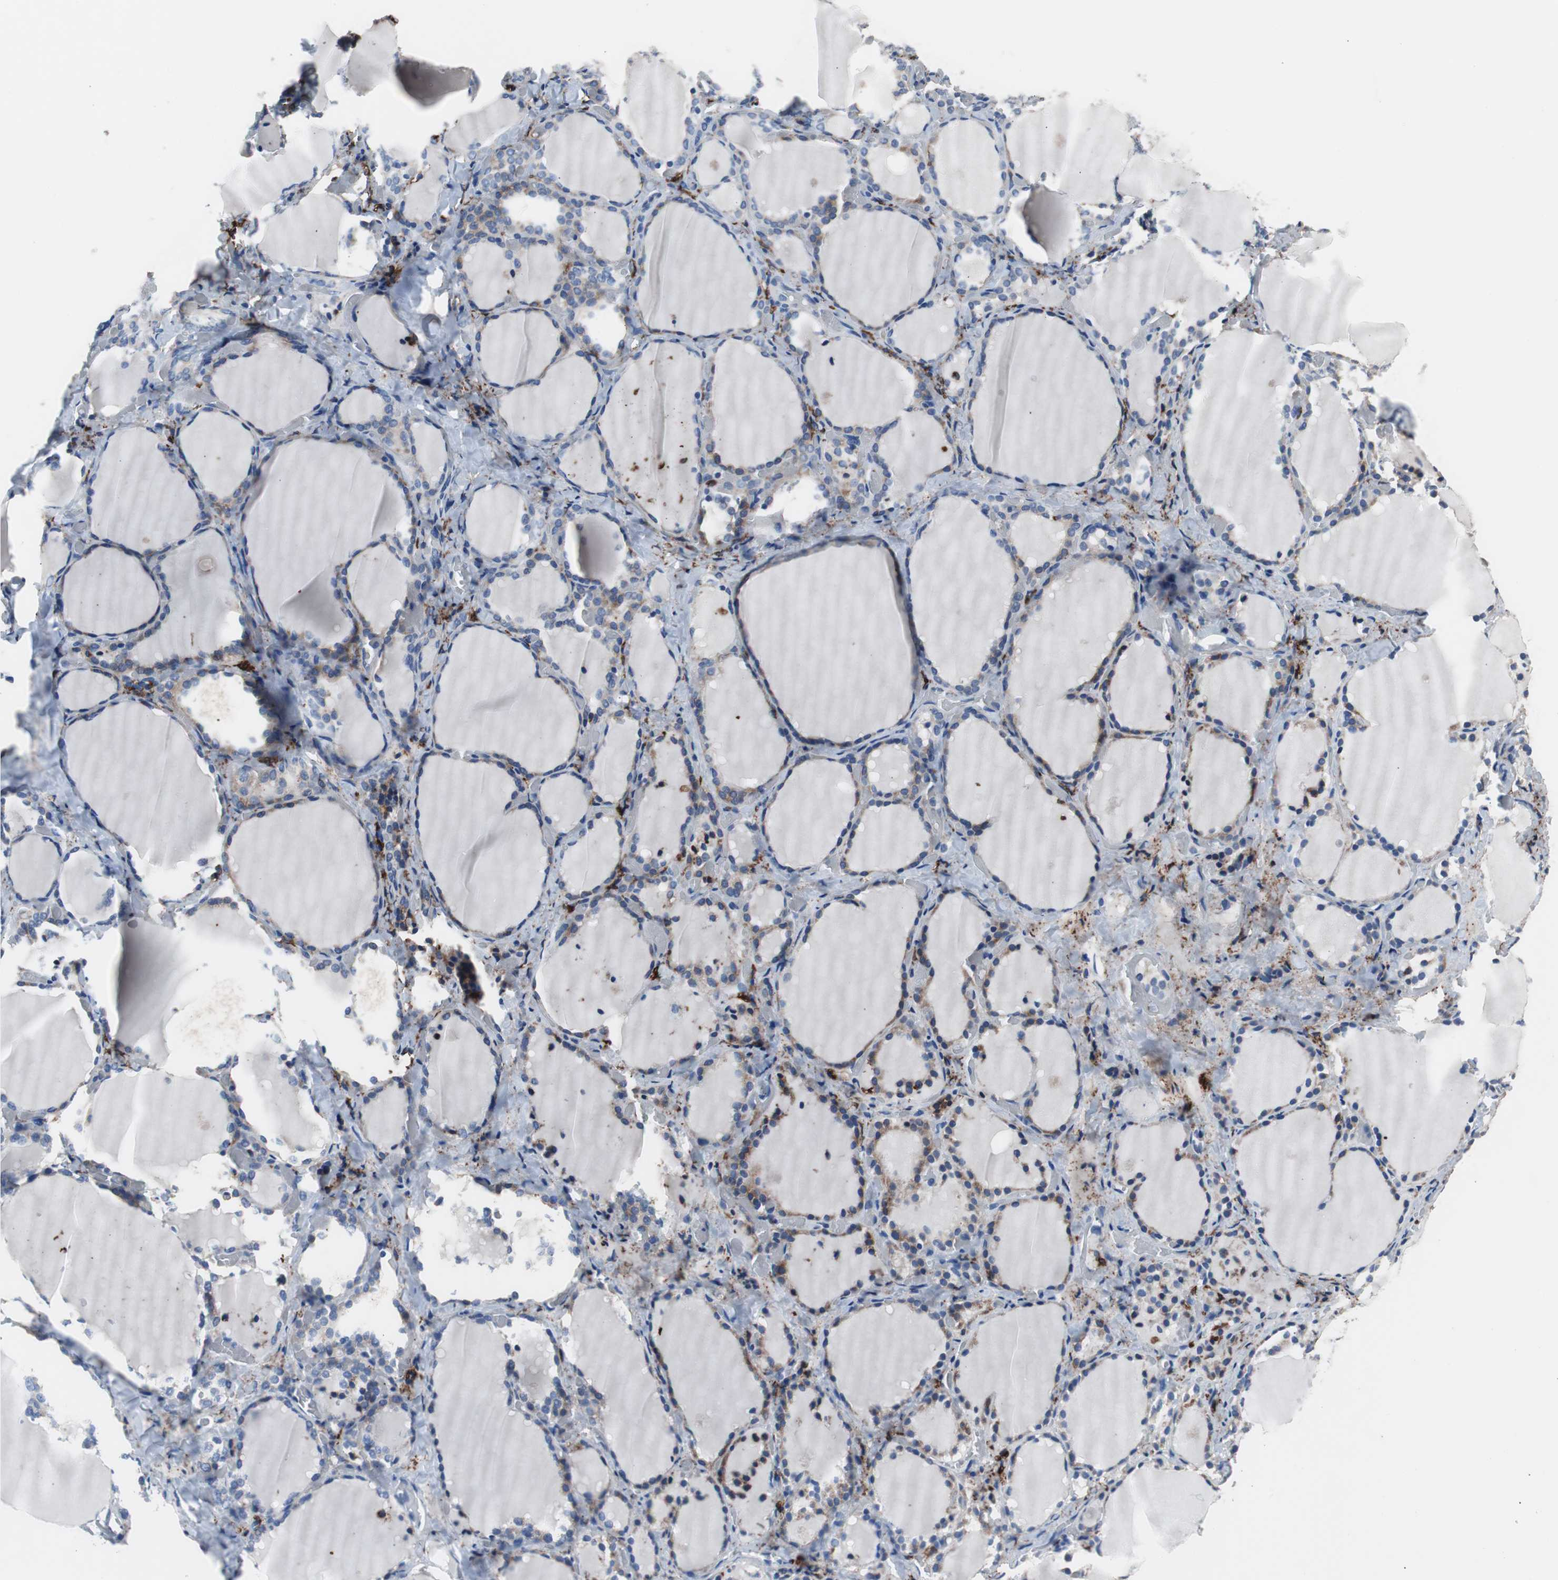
{"staining": {"intensity": "weak", "quantity": ">75%", "location": "cytoplasmic/membranous"}, "tissue": "thyroid gland", "cell_type": "Glandular cells", "image_type": "normal", "snomed": [{"axis": "morphology", "description": "Normal tissue, NOS"}, {"axis": "morphology", "description": "Papillary adenocarcinoma, NOS"}, {"axis": "topography", "description": "Thyroid gland"}], "caption": "This histopathology image demonstrates normal thyroid gland stained with immunohistochemistry (IHC) to label a protein in brown. The cytoplasmic/membranous of glandular cells show weak positivity for the protein. Nuclei are counter-stained blue.", "gene": "FCGR2B", "patient": {"sex": "female", "age": 30}}